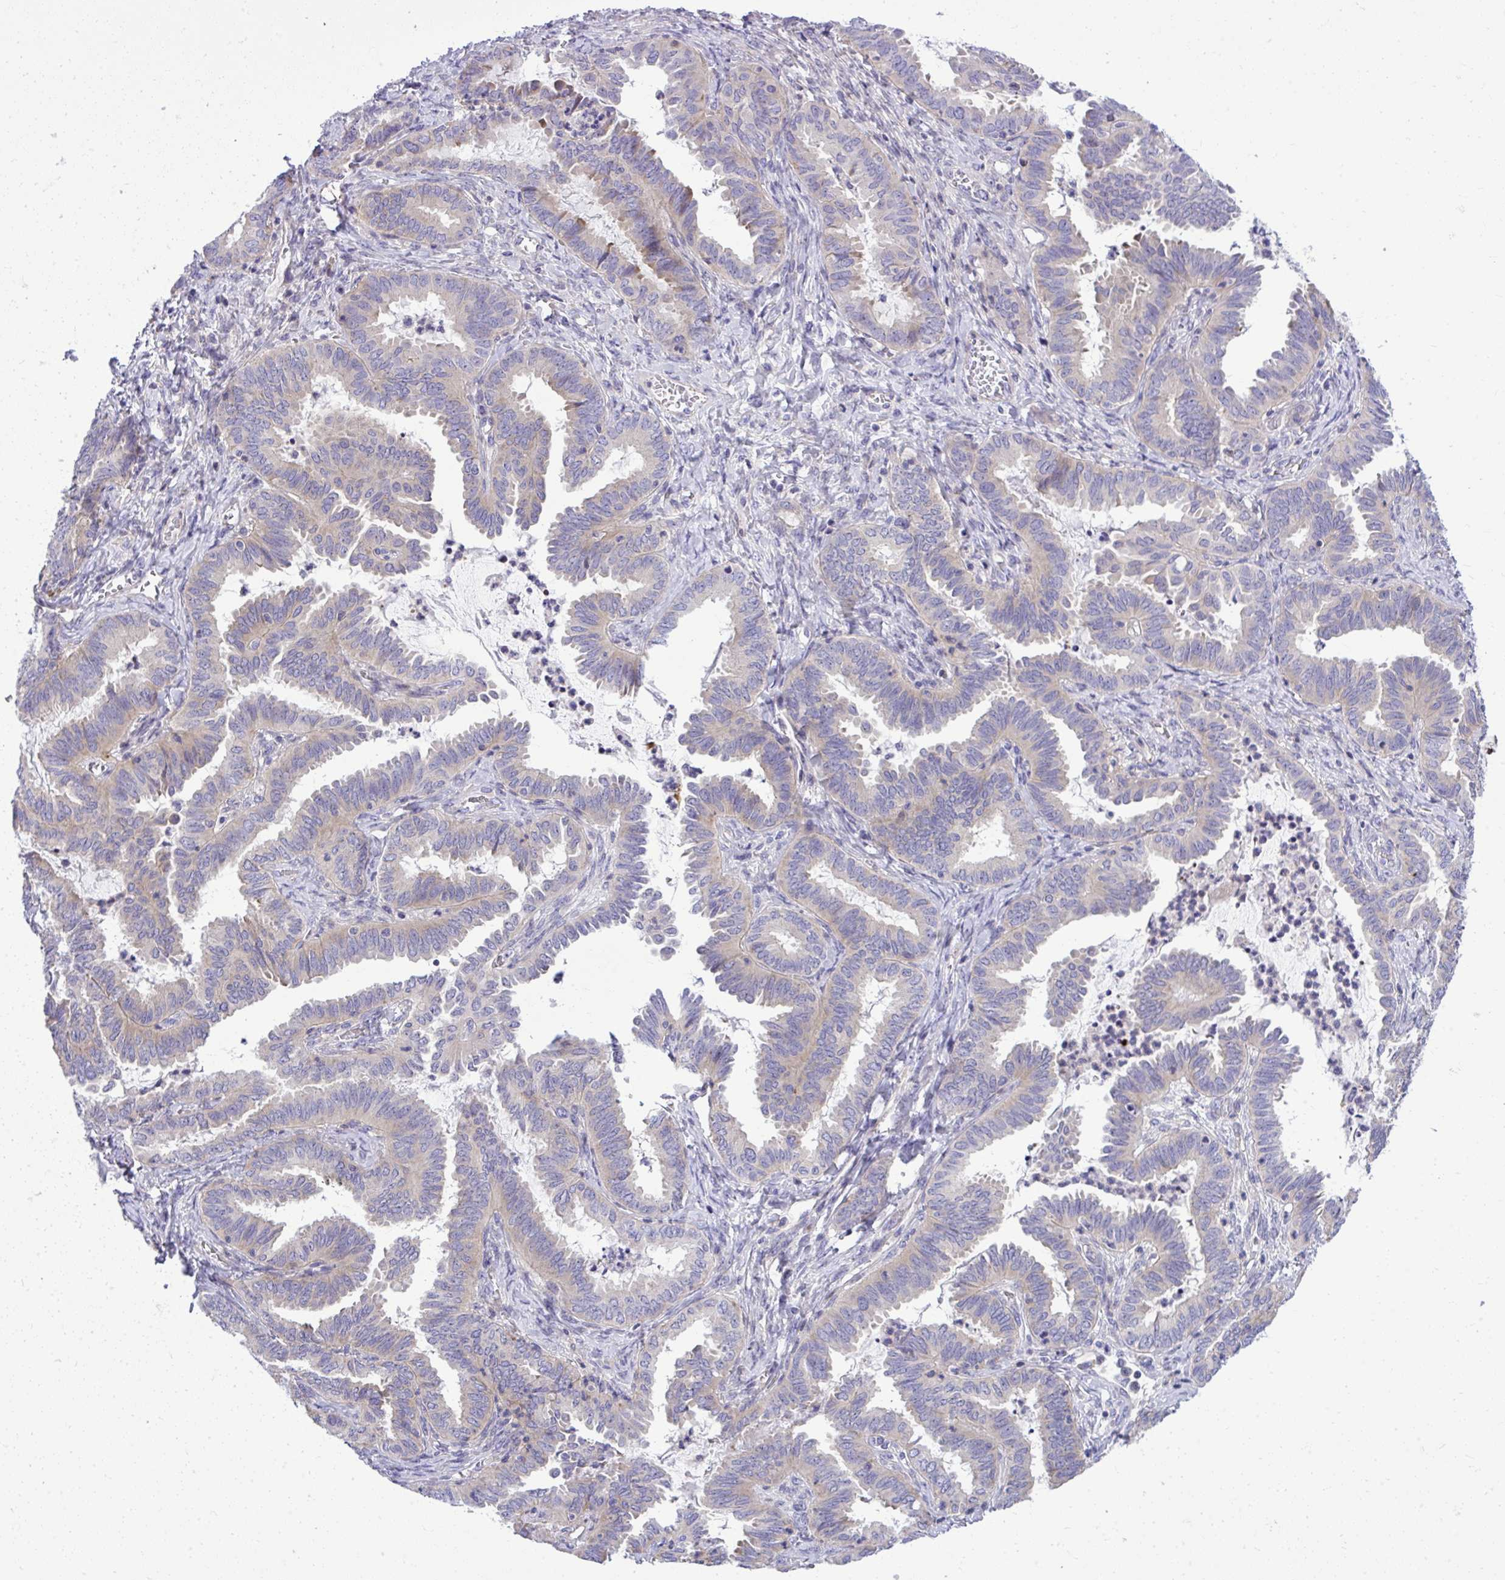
{"staining": {"intensity": "weak", "quantity": "<25%", "location": "cytoplasmic/membranous"}, "tissue": "ovarian cancer", "cell_type": "Tumor cells", "image_type": "cancer", "snomed": [{"axis": "morphology", "description": "Carcinoma, endometroid"}, {"axis": "topography", "description": "Ovary"}], "caption": "High magnification brightfield microscopy of ovarian cancer (endometroid carcinoma) stained with DAB (brown) and counterstained with hematoxylin (blue): tumor cells show no significant staining.", "gene": "GRK4", "patient": {"sex": "female", "age": 70}}